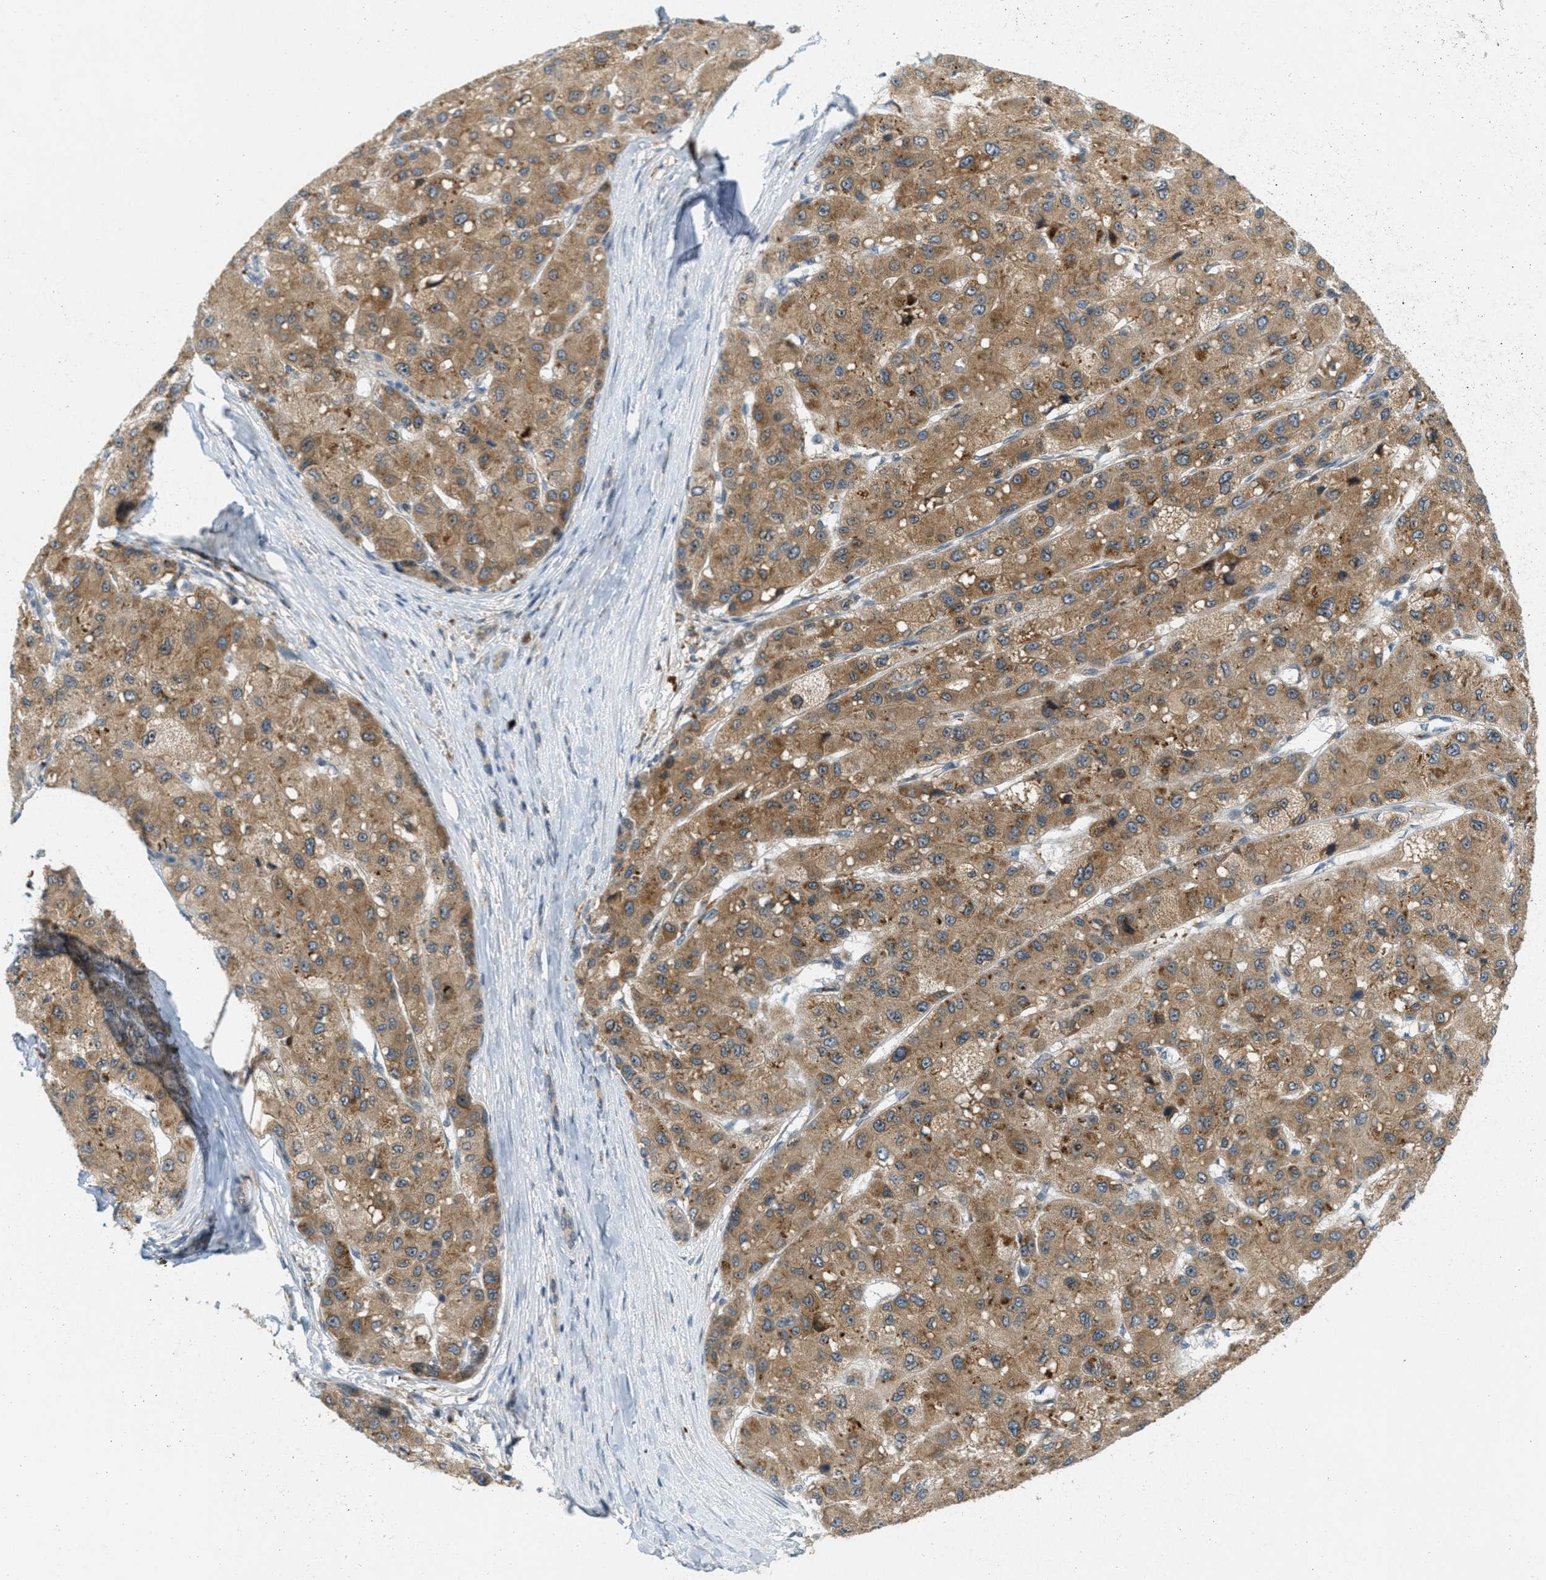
{"staining": {"intensity": "moderate", "quantity": ">75%", "location": "cytoplasmic/membranous"}, "tissue": "liver cancer", "cell_type": "Tumor cells", "image_type": "cancer", "snomed": [{"axis": "morphology", "description": "Carcinoma, Hepatocellular, NOS"}, {"axis": "topography", "description": "Liver"}], "caption": "A micrograph of liver hepatocellular carcinoma stained for a protein shows moderate cytoplasmic/membranous brown staining in tumor cells.", "gene": "SIGMAR1", "patient": {"sex": "male", "age": 80}}